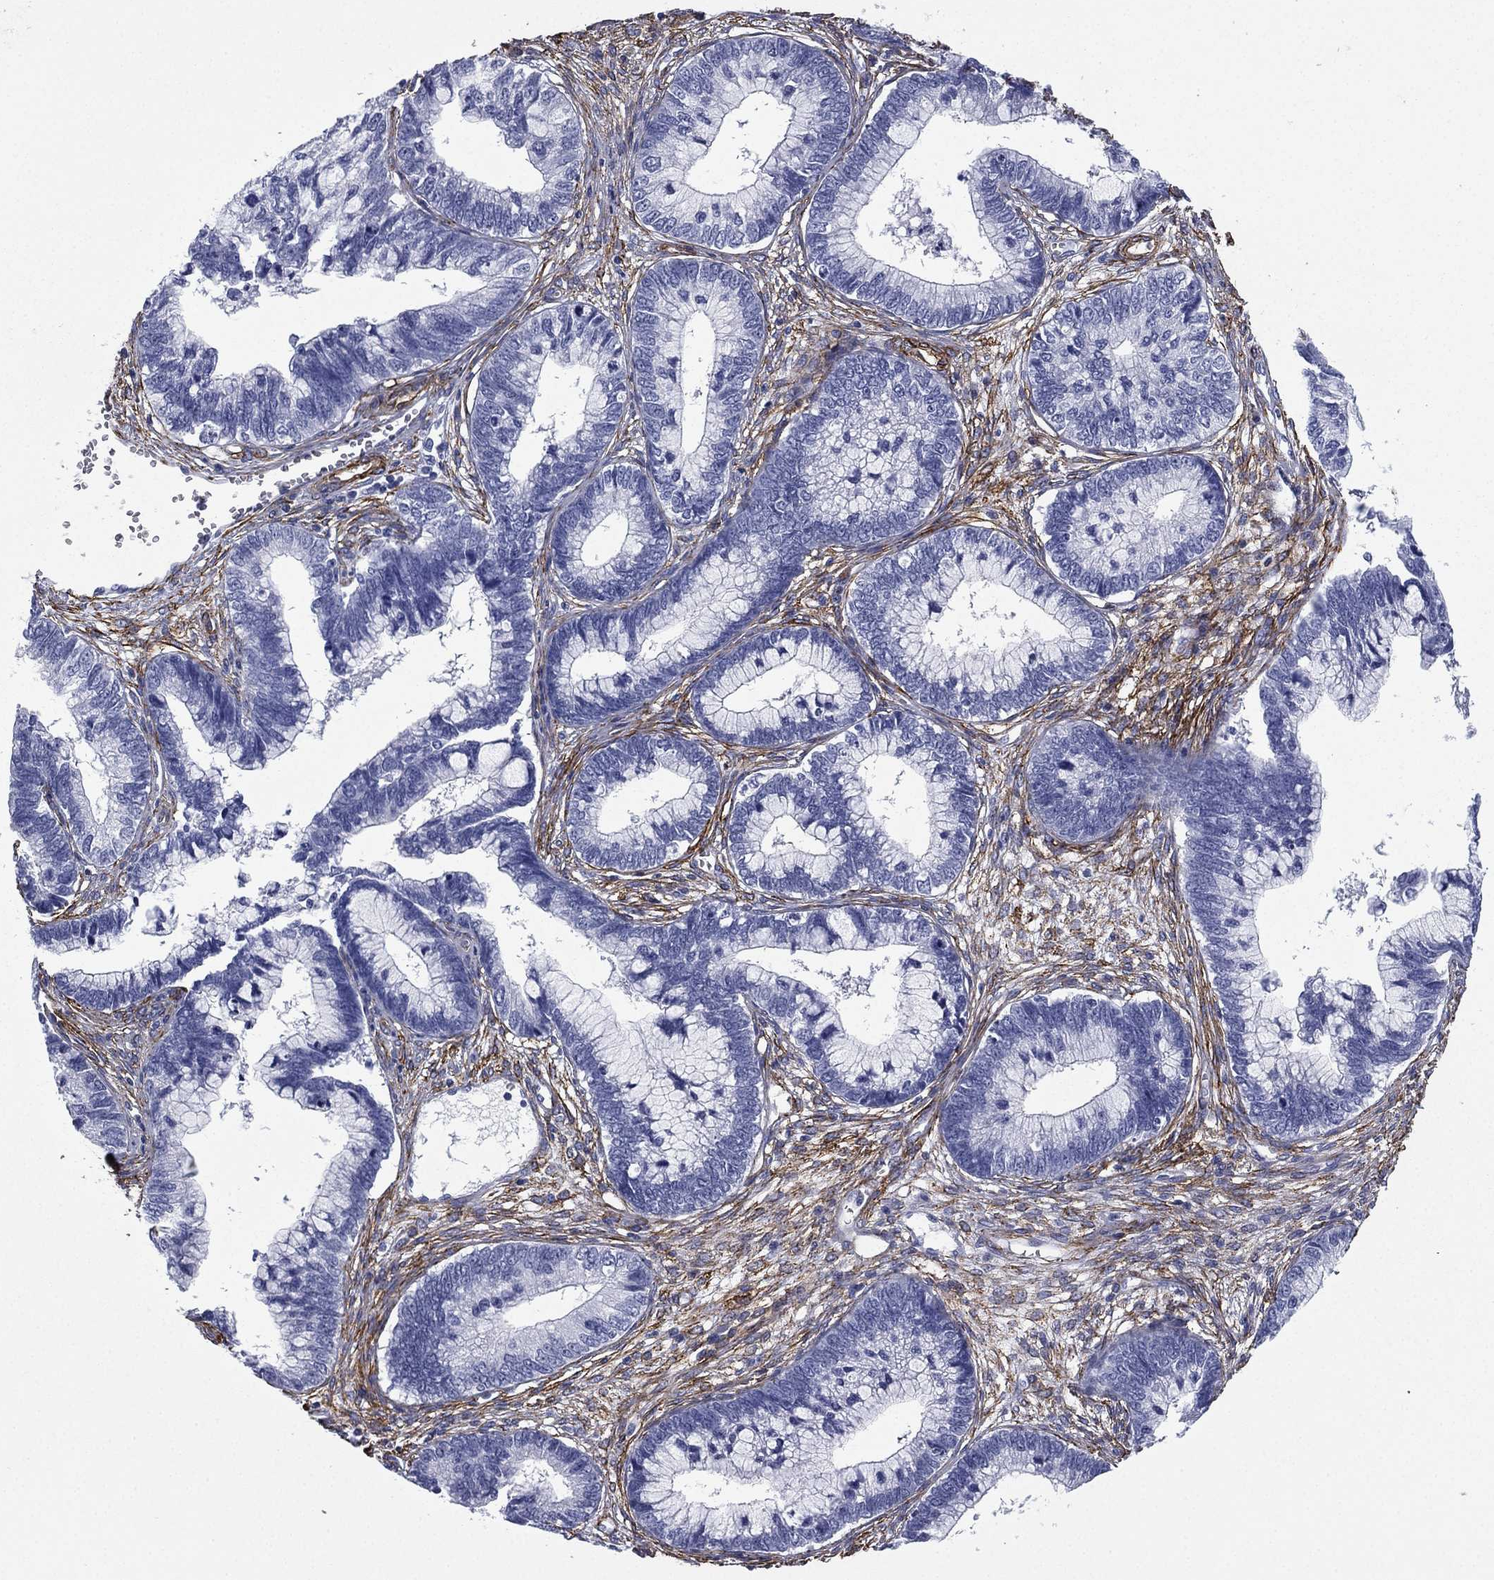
{"staining": {"intensity": "negative", "quantity": "none", "location": "none"}, "tissue": "cervical cancer", "cell_type": "Tumor cells", "image_type": "cancer", "snomed": [{"axis": "morphology", "description": "Adenocarcinoma, NOS"}, {"axis": "topography", "description": "Cervix"}], "caption": "Cervical adenocarcinoma was stained to show a protein in brown. There is no significant expression in tumor cells. Nuclei are stained in blue.", "gene": "CAVIN3", "patient": {"sex": "female", "age": 44}}